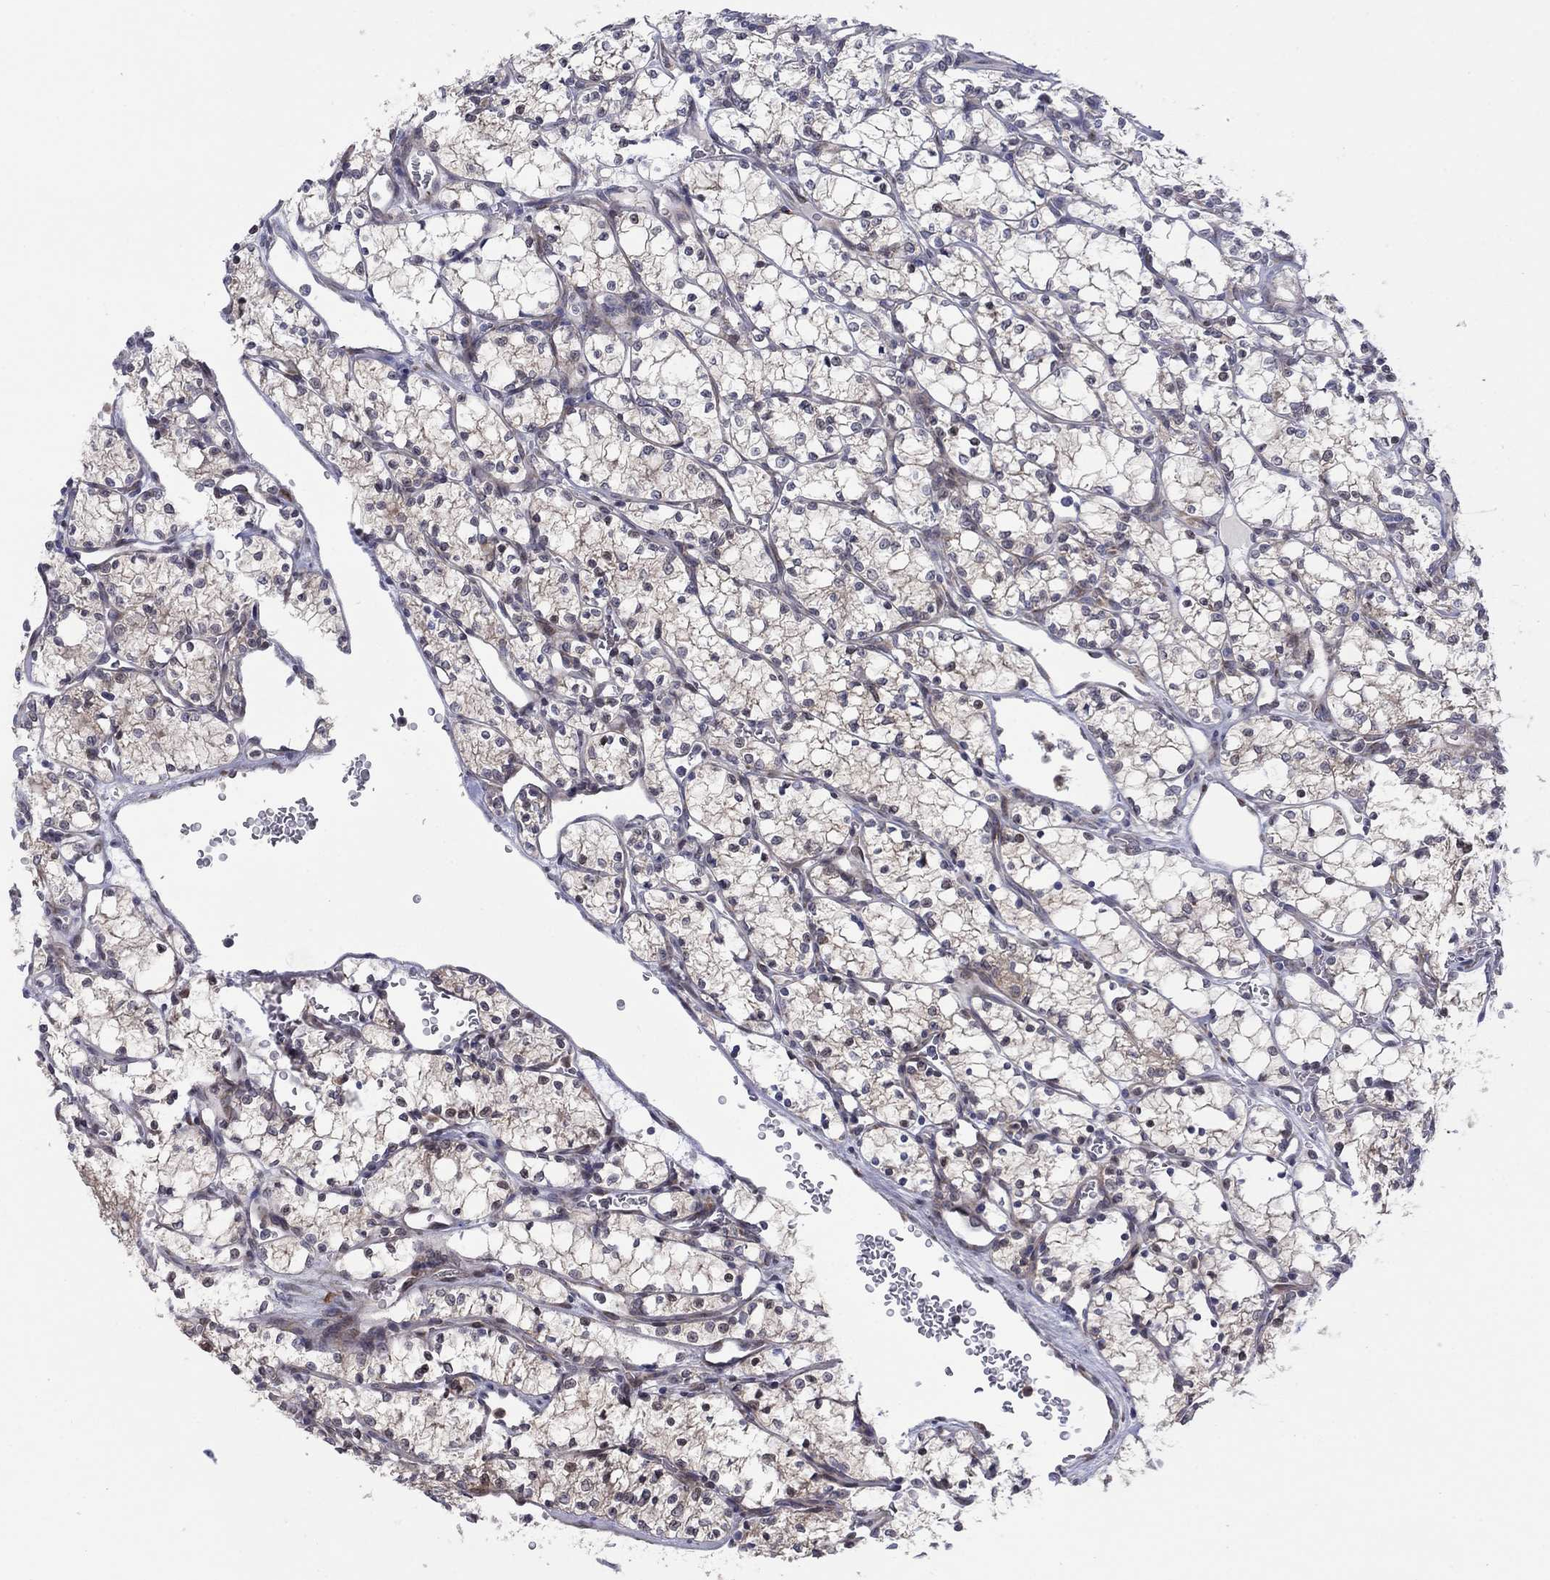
{"staining": {"intensity": "moderate", "quantity": "<25%", "location": "cytoplasmic/membranous"}, "tissue": "renal cancer", "cell_type": "Tumor cells", "image_type": "cancer", "snomed": [{"axis": "morphology", "description": "Adenocarcinoma, NOS"}, {"axis": "topography", "description": "Kidney"}], "caption": "Protein staining reveals moderate cytoplasmic/membranous staining in about <25% of tumor cells in renal cancer (adenocarcinoma).", "gene": "TTC21B", "patient": {"sex": "female", "age": 69}}